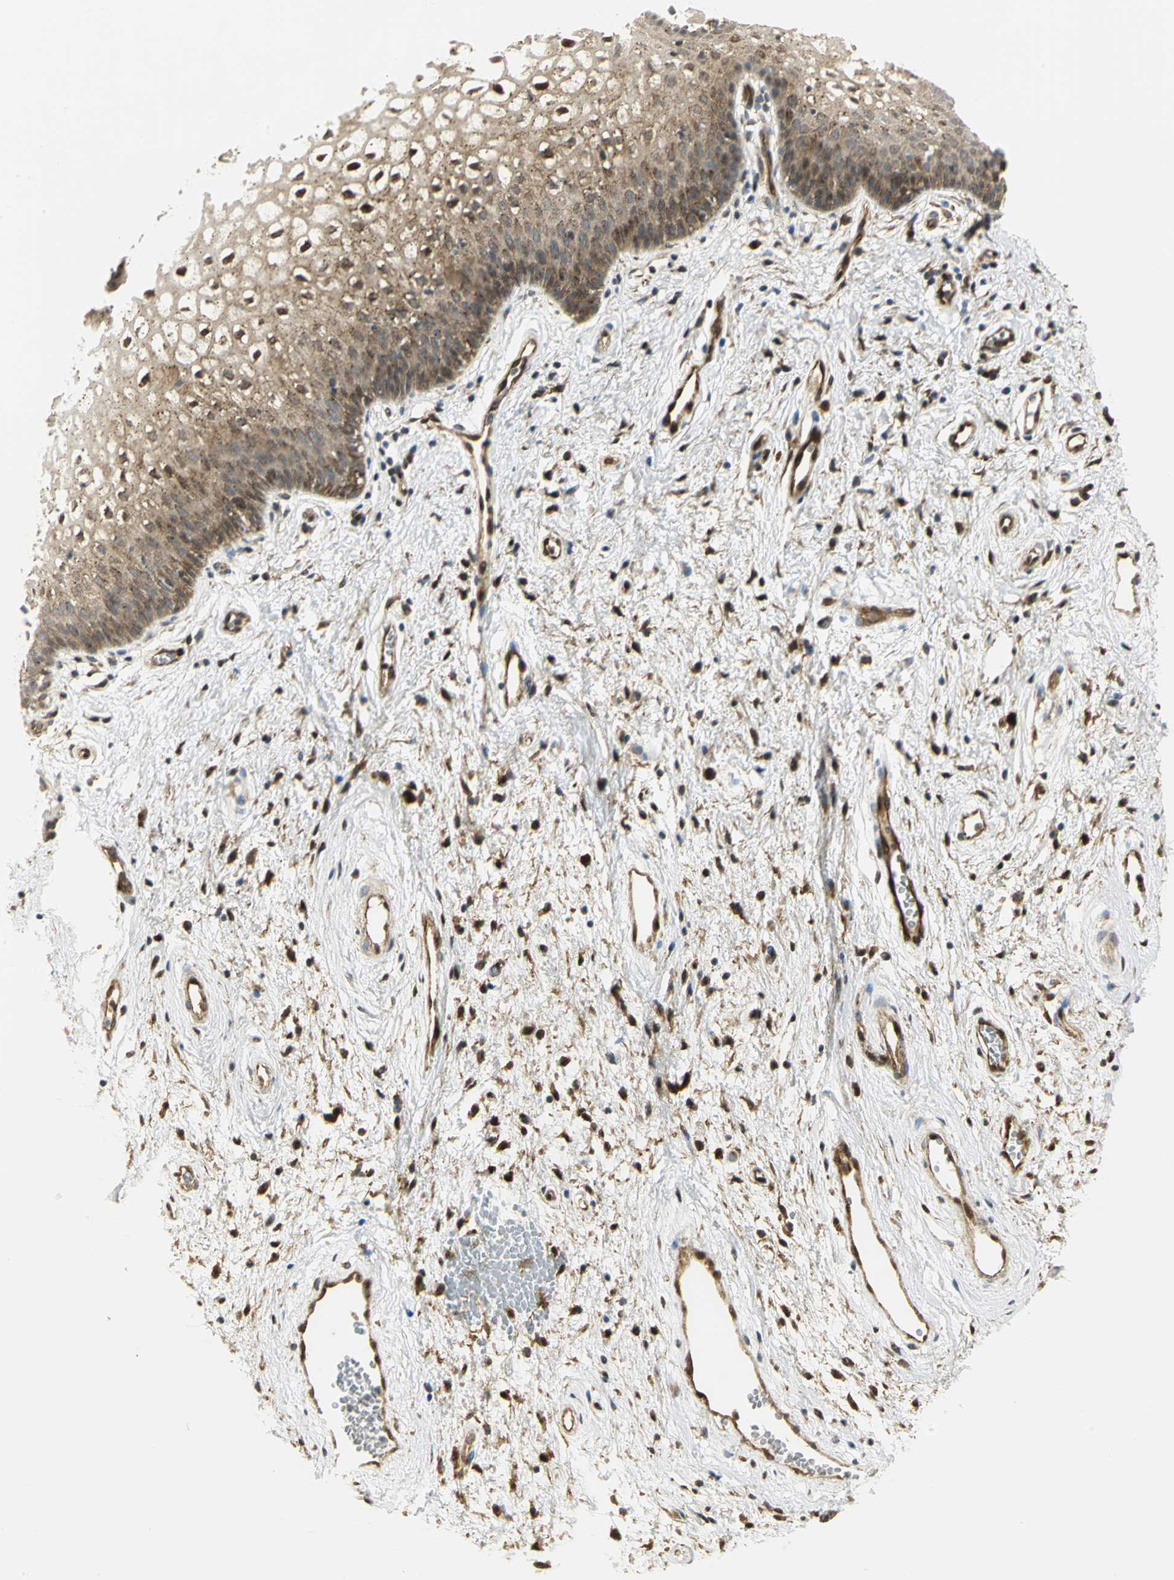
{"staining": {"intensity": "strong", "quantity": ">75%", "location": "cytoplasmic/membranous,nuclear"}, "tissue": "vagina", "cell_type": "Squamous epithelial cells", "image_type": "normal", "snomed": [{"axis": "morphology", "description": "Normal tissue, NOS"}, {"axis": "topography", "description": "Vagina"}], "caption": "The photomicrograph exhibits a brown stain indicating the presence of a protein in the cytoplasmic/membranous,nuclear of squamous epithelial cells in vagina. Nuclei are stained in blue.", "gene": "EEA1", "patient": {"sex": "female", "age": 34}}